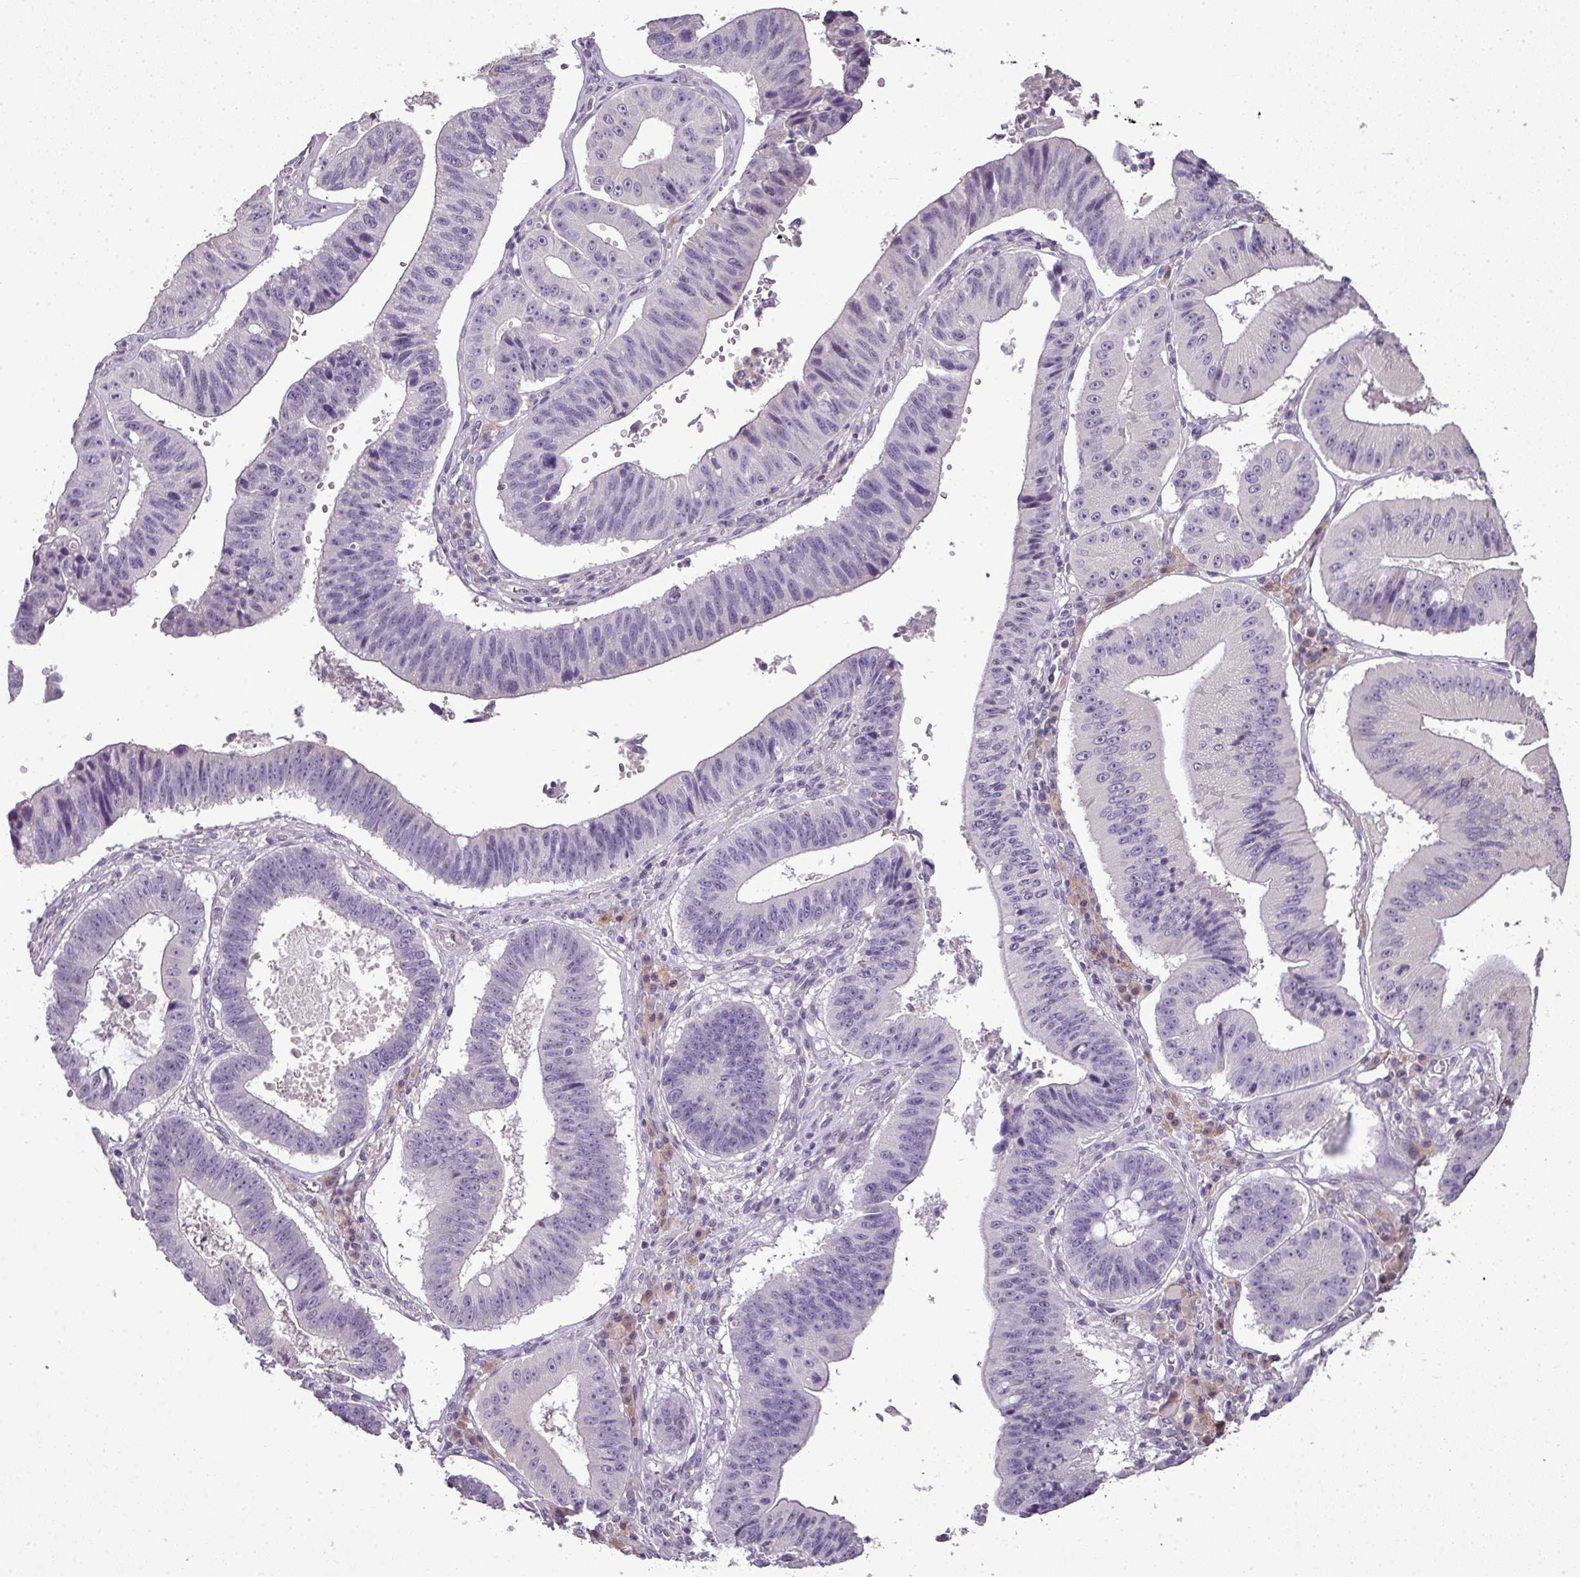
{"staining": {"intensity": "negative", "quantity": "none", "location": "none"}, "tissue": "stomach cancer", "cell_type": "Tumor cells", "image_type": "cancer", "snomed": [{"axis": "morphology", "description": "Adenocarcinoma, NOS"}, {"axis": "topography", "description": "Stomach"}], "caption": "The IHC histopathology image has no significant positivity in tumor cells of stomach adenocarcinoma tissue.", "gene": "LY9", "patient": {"sex": "male", "age": 59}}